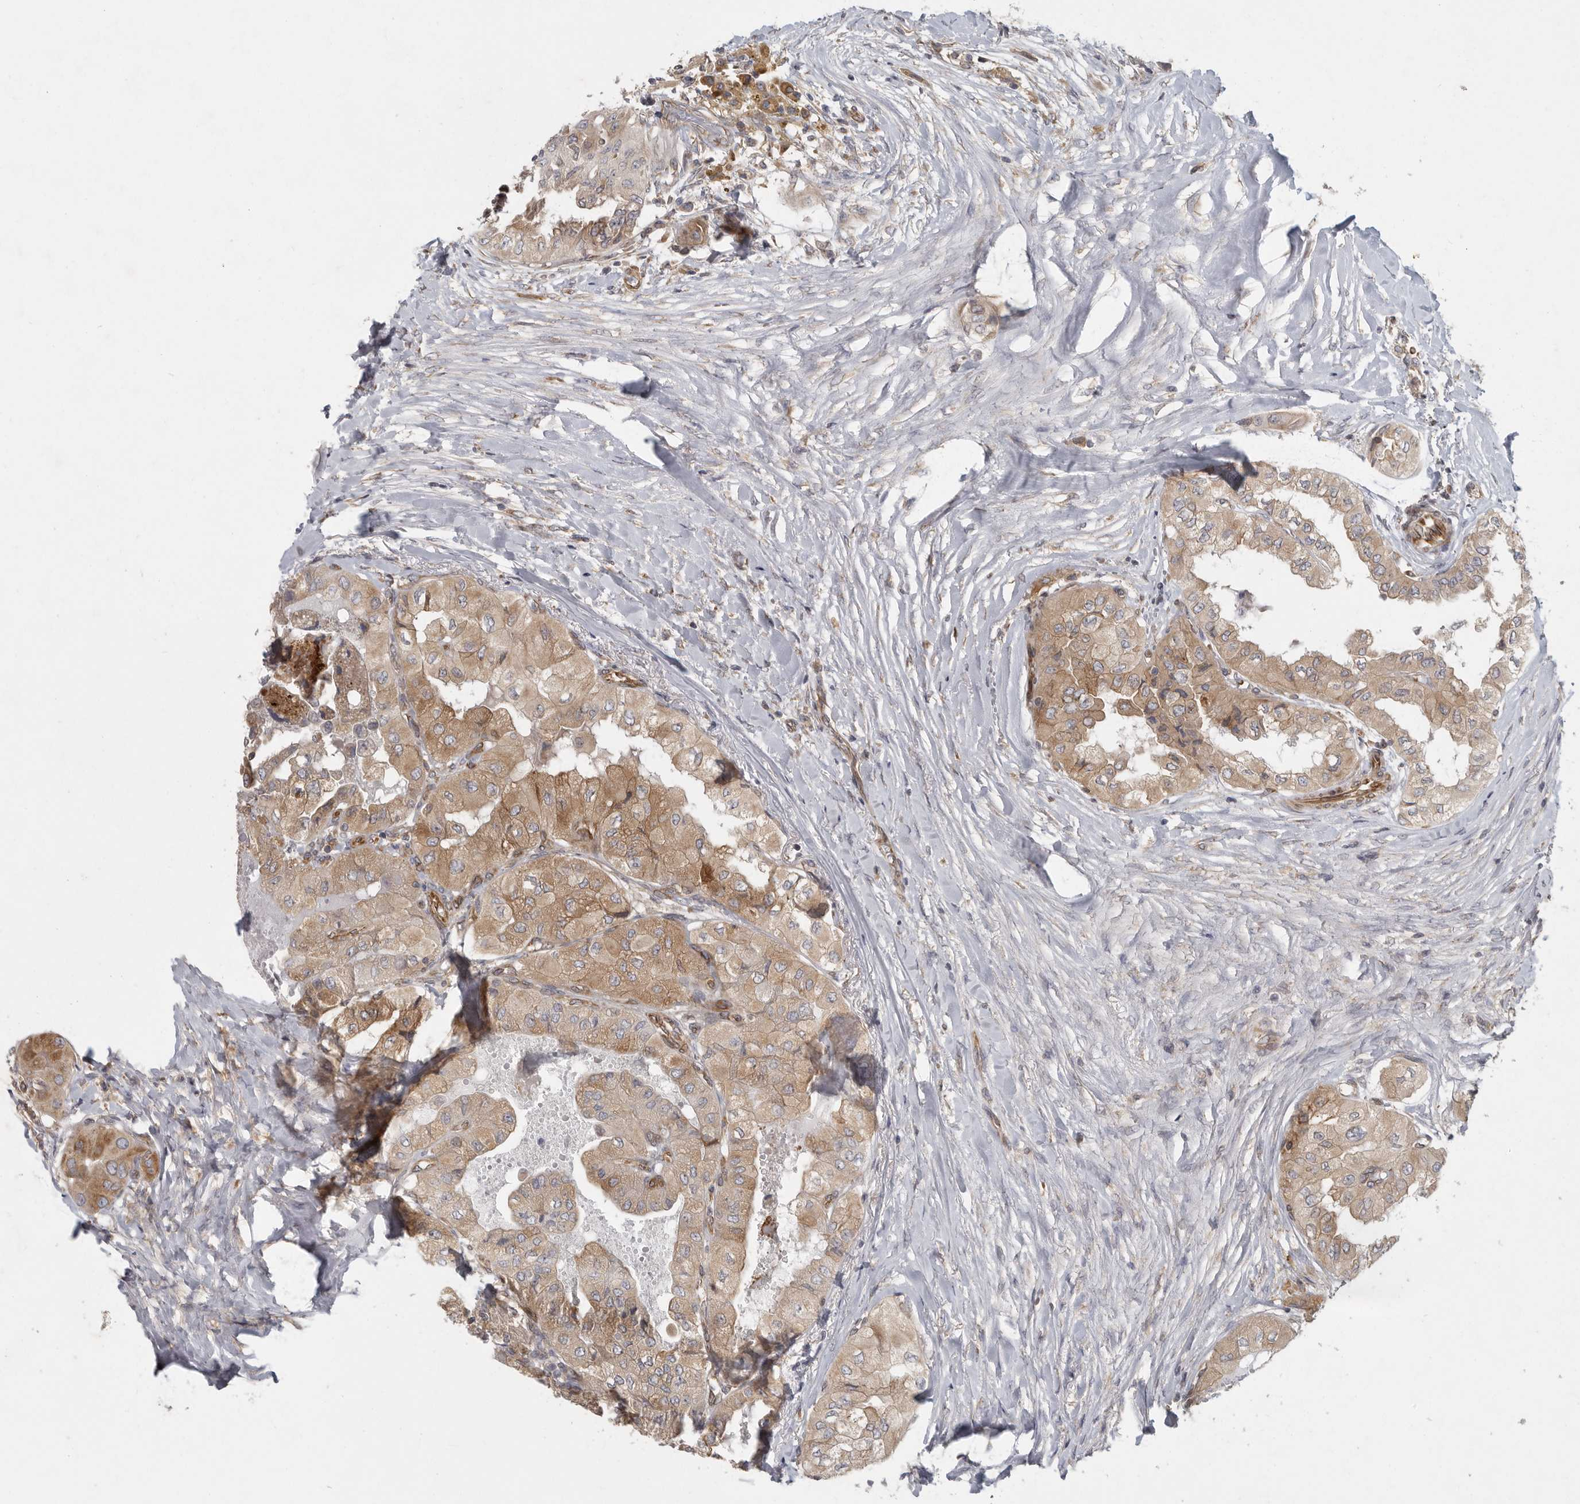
{"staining": {"intensity": "moderate", "quantity": ">75%", "location": "cytoplasmic/membranous"}, "tissue": "thyroid cancer", "cell_type": "Tumor cells", "image_type": "cancer", "snomed": [{"axis": "morphology", "description": "Papillary adenocarcinoma, NOS"}, {"axis": "topography", "description": "Thyroid gland"}], "caption": "Human thyroid cancer (papillary adenocarcinoma) stained with a brown dye demonstrates moderate cytoplasmic/membranous positive expression in about >75% of tumor cells.", "gene": "BCAP29", "patient": {"sex": "female", "age": 59}}